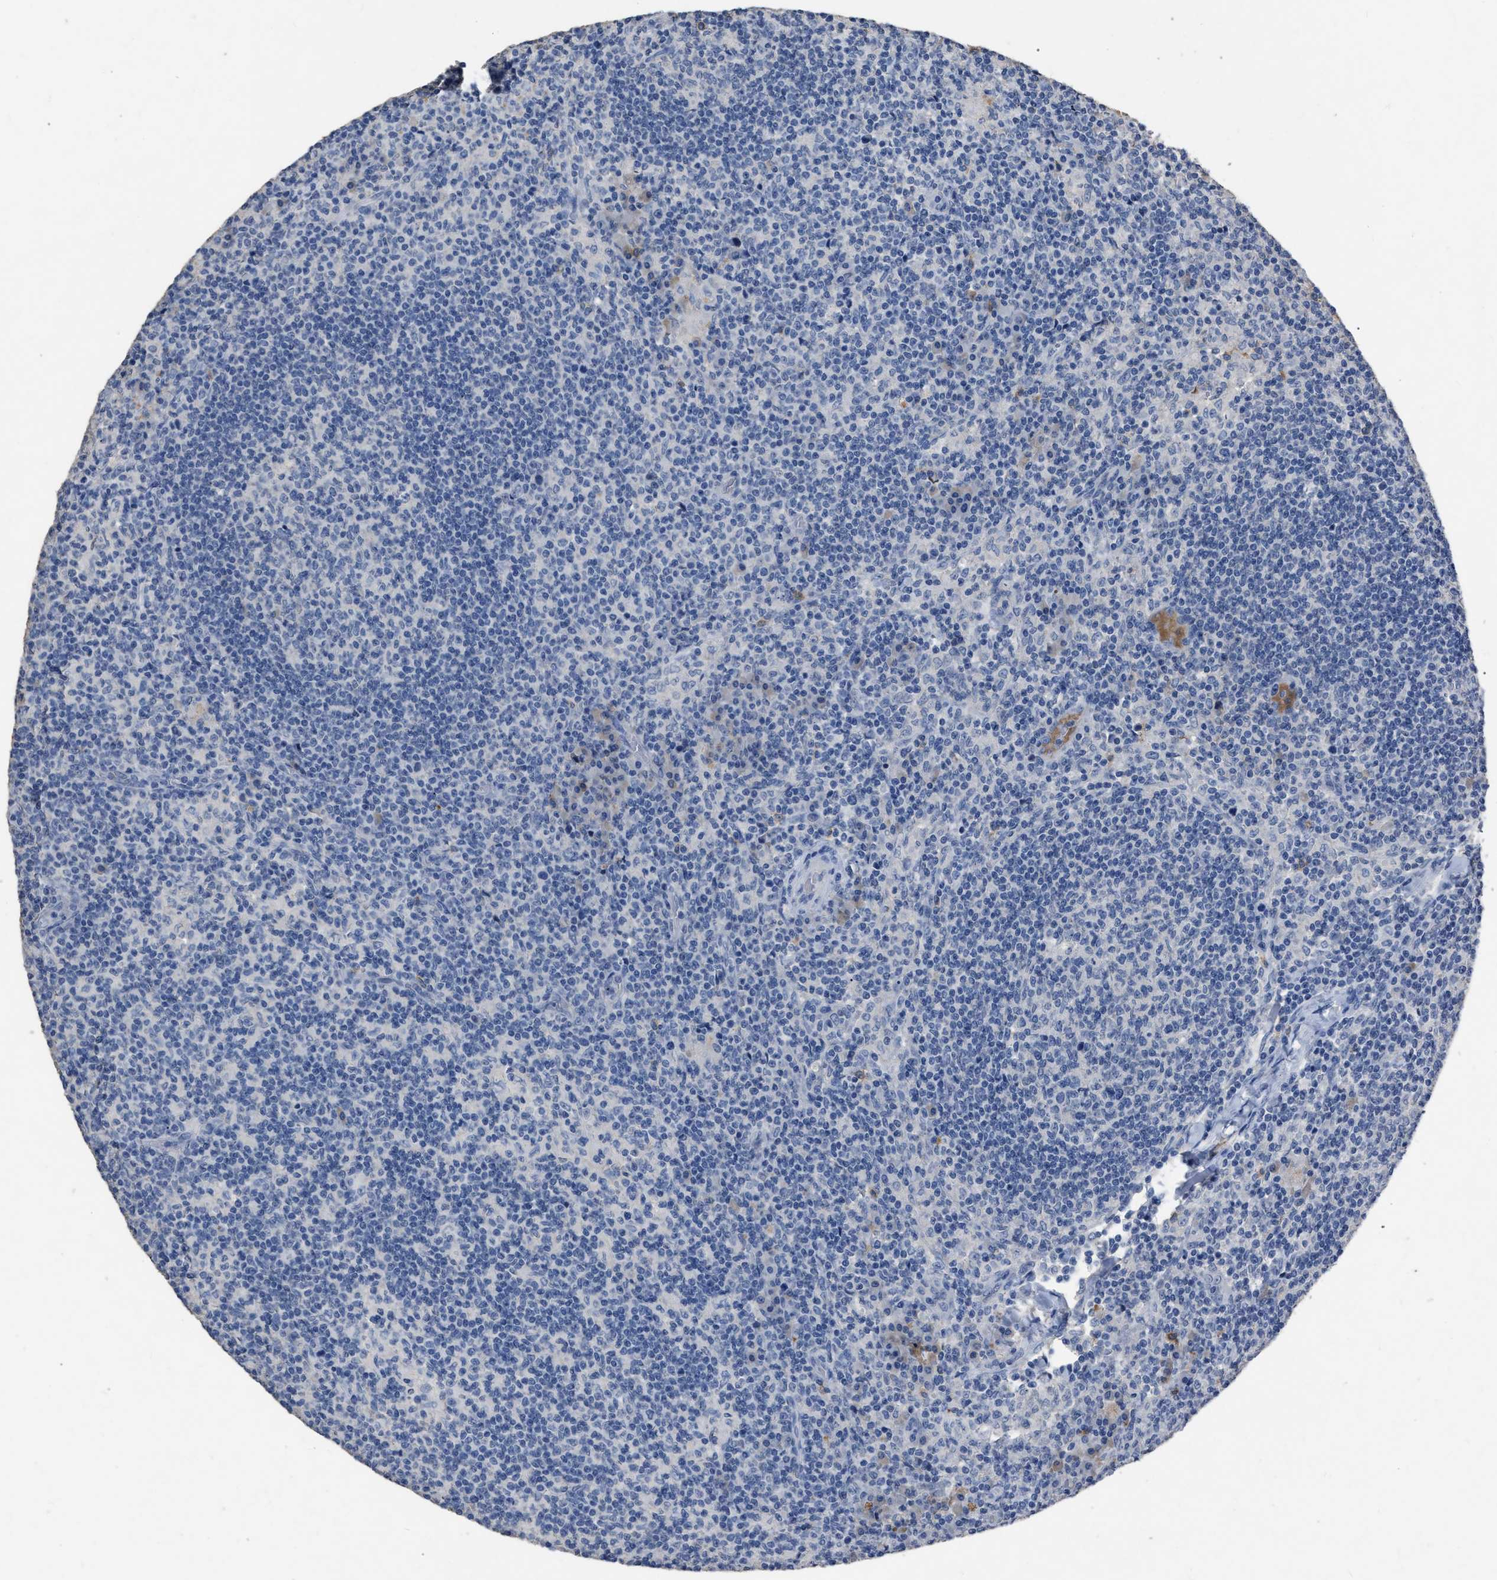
{"staining": {"intensity": "negative", "quantity": "none", "location": "none"}, "tissue": "lymph node", "cell_type": "Germinal center cells", "image_type": "normal", "snomed": [{"axis": "morphology", "description": "Normal tissue, NOS"}, {"axis": "morphology", "description": "Inflammation, NOS"}, {"axis": "topography", "description": "Lymph node"}], "caption": "The immunohistochemistry micrograph has no significant positivity in germinal center cells of lymph node.", "gene": "HABP2", "patient": {"sex": "male", "age": 55}}